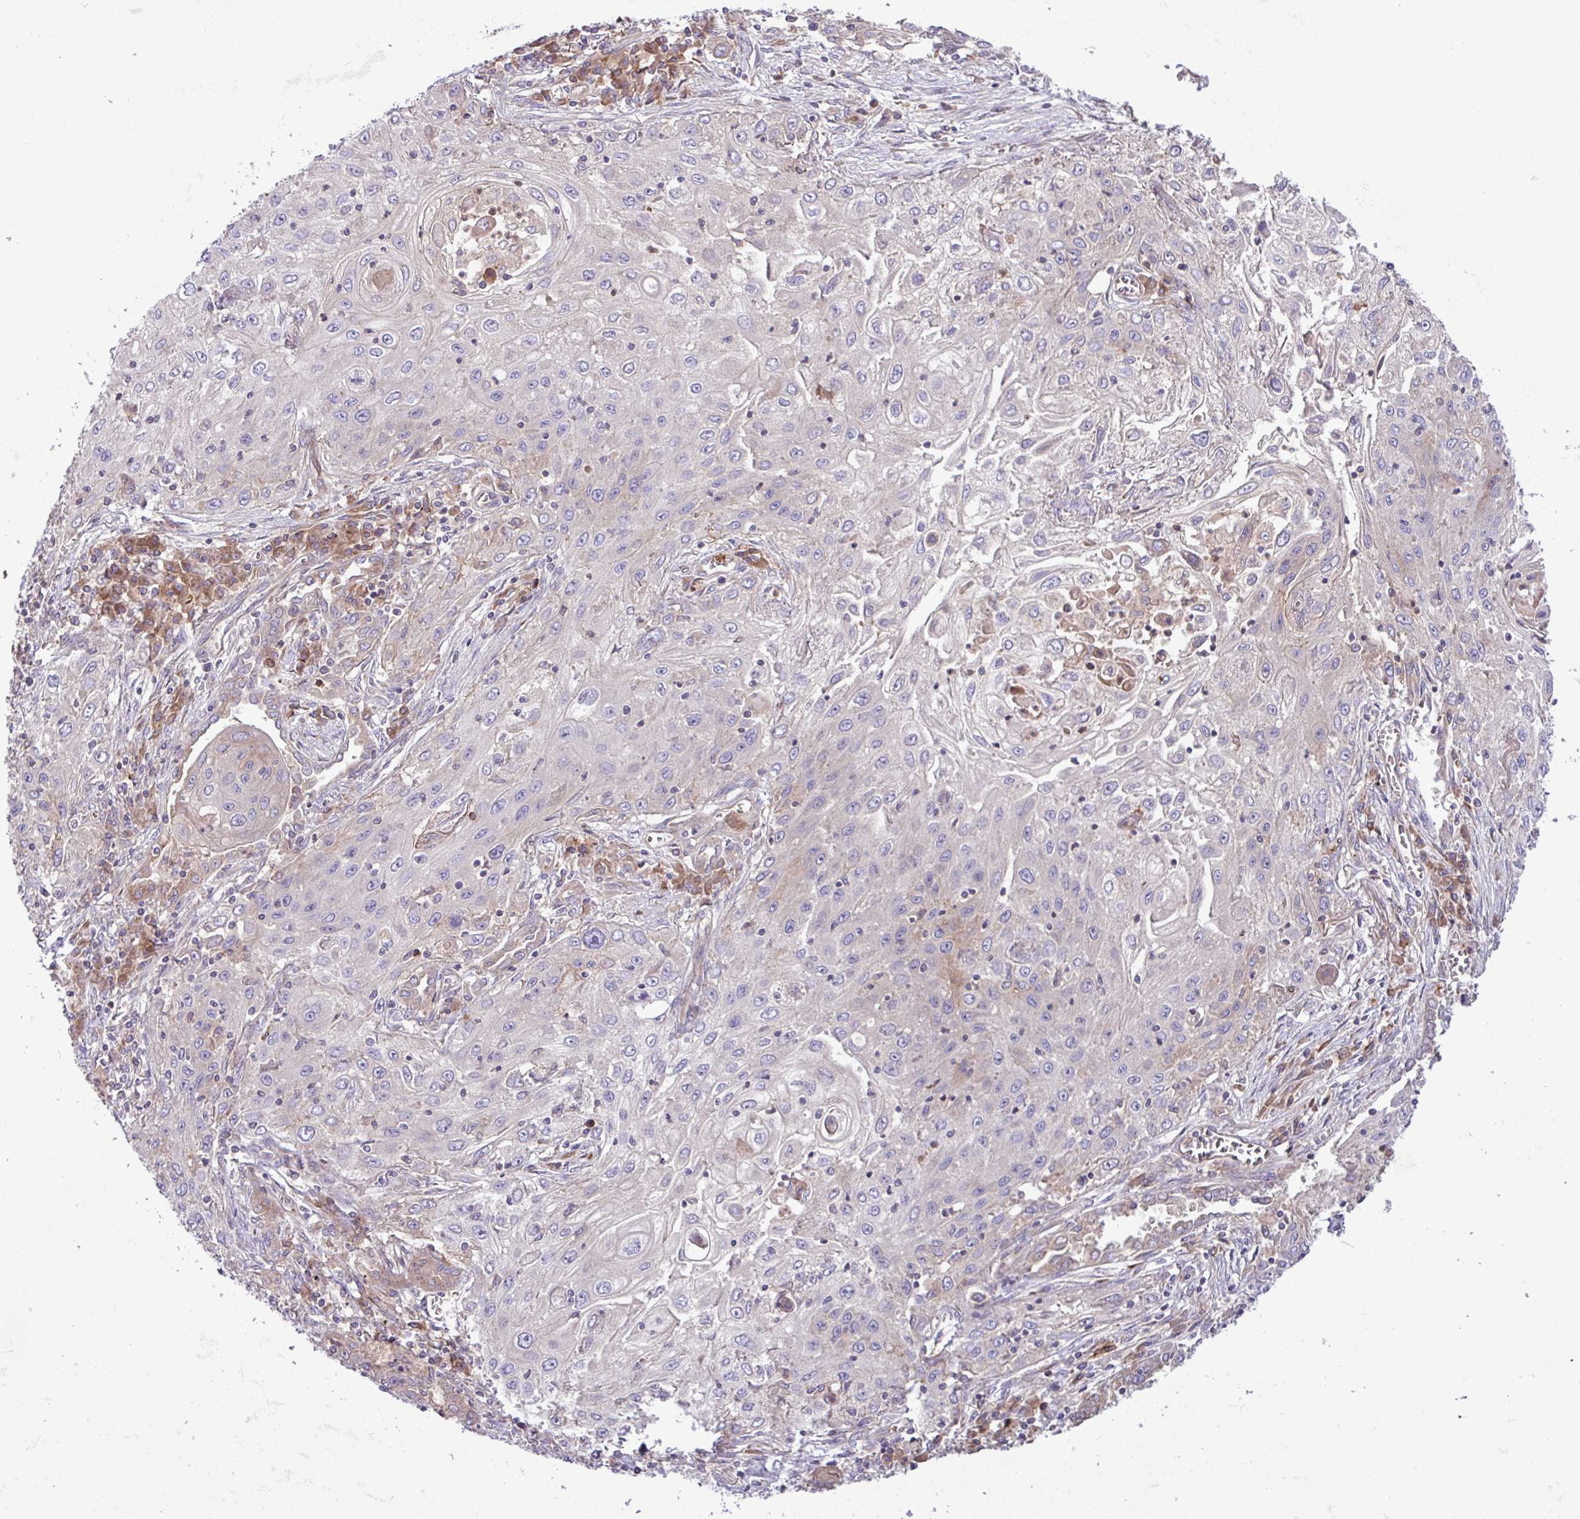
{"staining": {"intensity": "weak", "quantity": "<25%", "location": "cytoplasmic/membranous"}, "tissue": "lung cancer", "cell_type": "Tumor cells", "image_type": "cancer", "snomed": [{"axis": "morphology", "description": "Squamous cell carcinoma, NOS"}, {"axis": "topography", "description": "Lung"}], "caption": "High magnification brightfield microscopy of lung cancer stained with DAB (brown) and counterstained with hematoxylin (blue): tumor cells show no significant positivity. (DAB (3,3'-diaminobenzidine) IHC visualized using brightfield microscopy, high magnification).", "gene": "RAB19", "patient": {"sex": "female", "age": 69}}